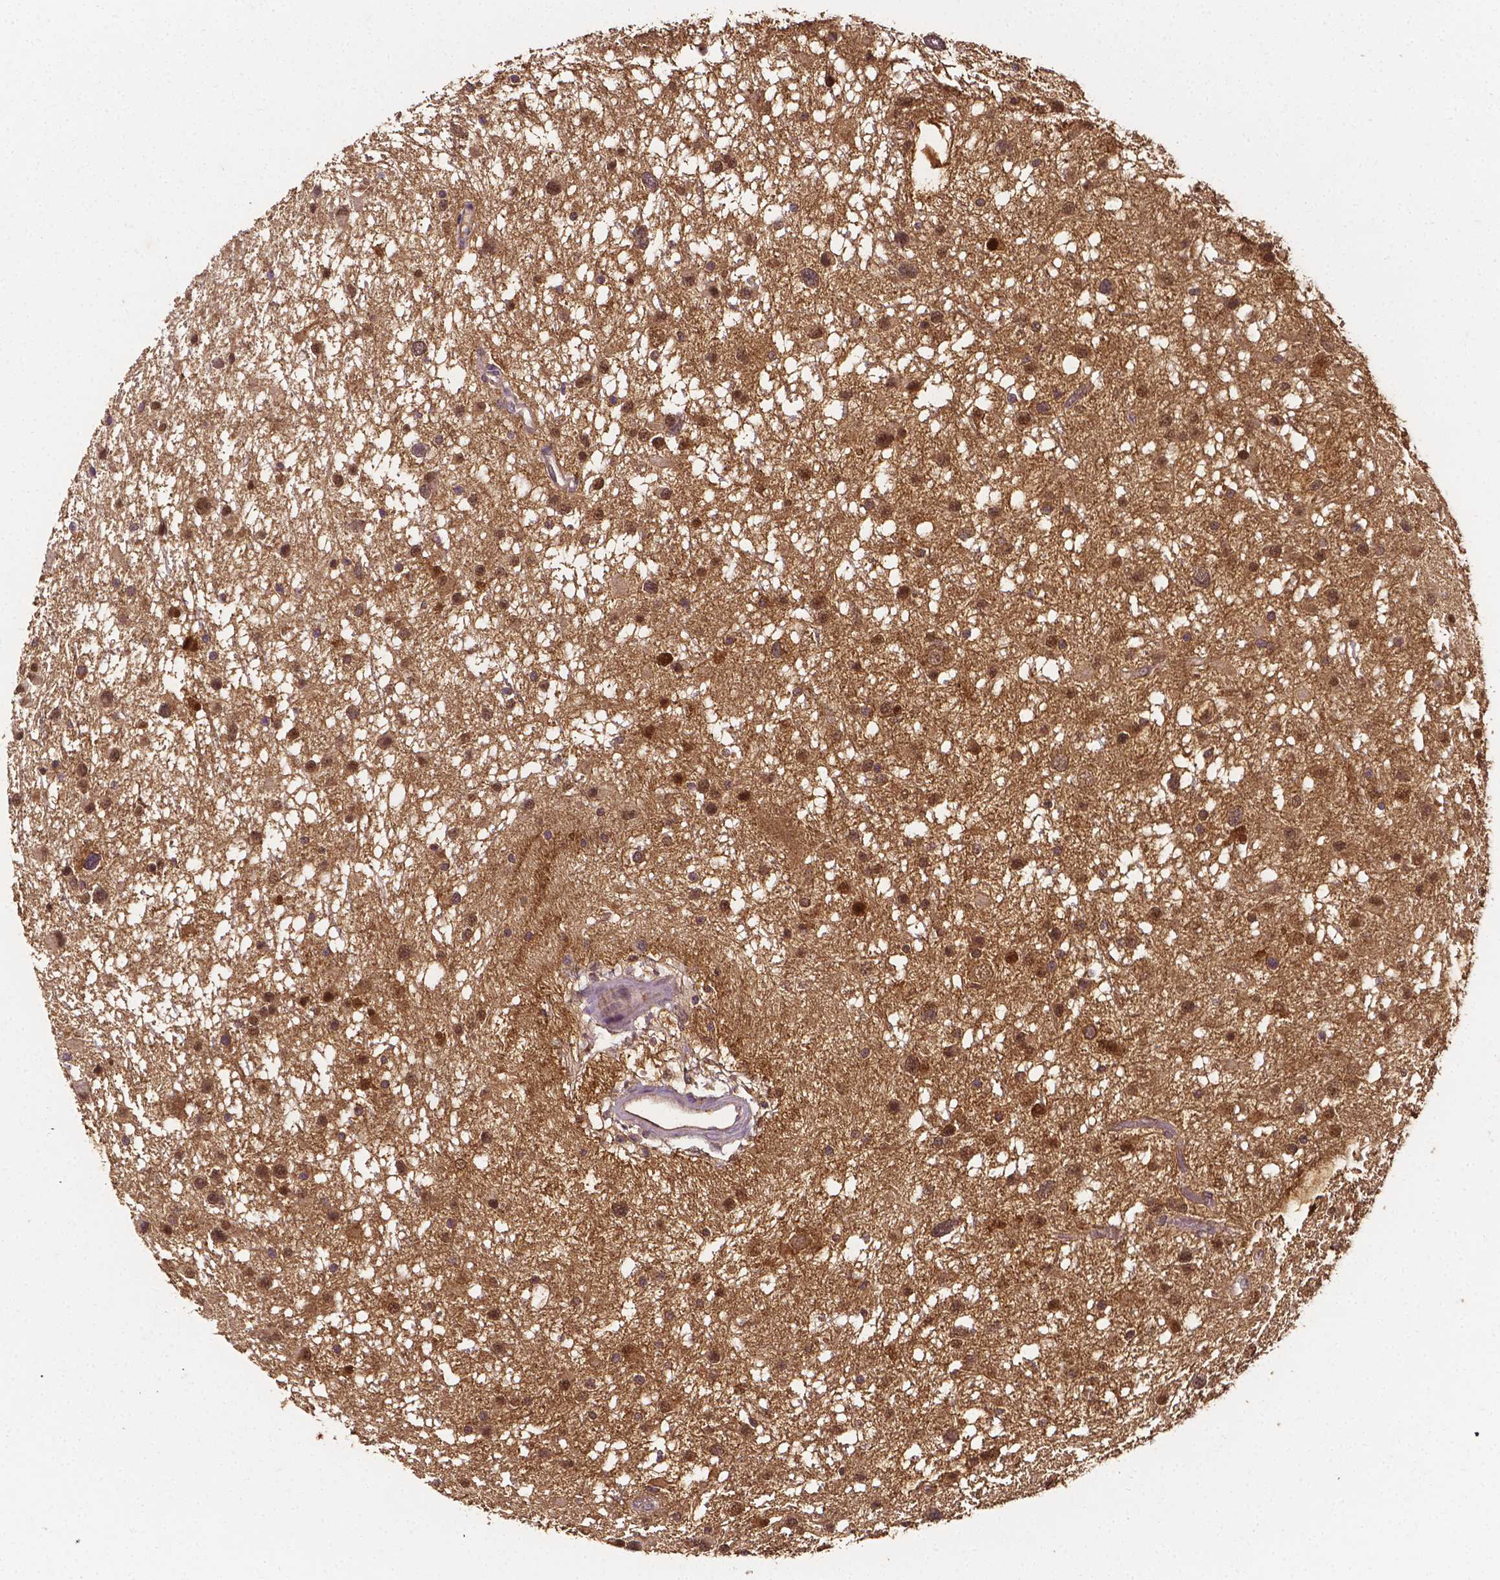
{"staining": {"intensity": "strong", "quantity": ">75%", "location": "cytoplasmic/membranous,nuclear"}, "tissue": "glioma", "cell_type": "Tumor cells", "image_type": "cancer", "snomed": [{"axis": "morphology", "description": "Glioma, malignant, Low grade"}, {"axis": "topography", "description": "Brain"}], "caption": "Glioma was stained to show a protein in brown. There is high levels of strong cytoplasmic/membranous and nuclear staining in about >75% of tumor cells.", "gene": "PSAT1", "patient": {"sex": "female", "age": 32}}